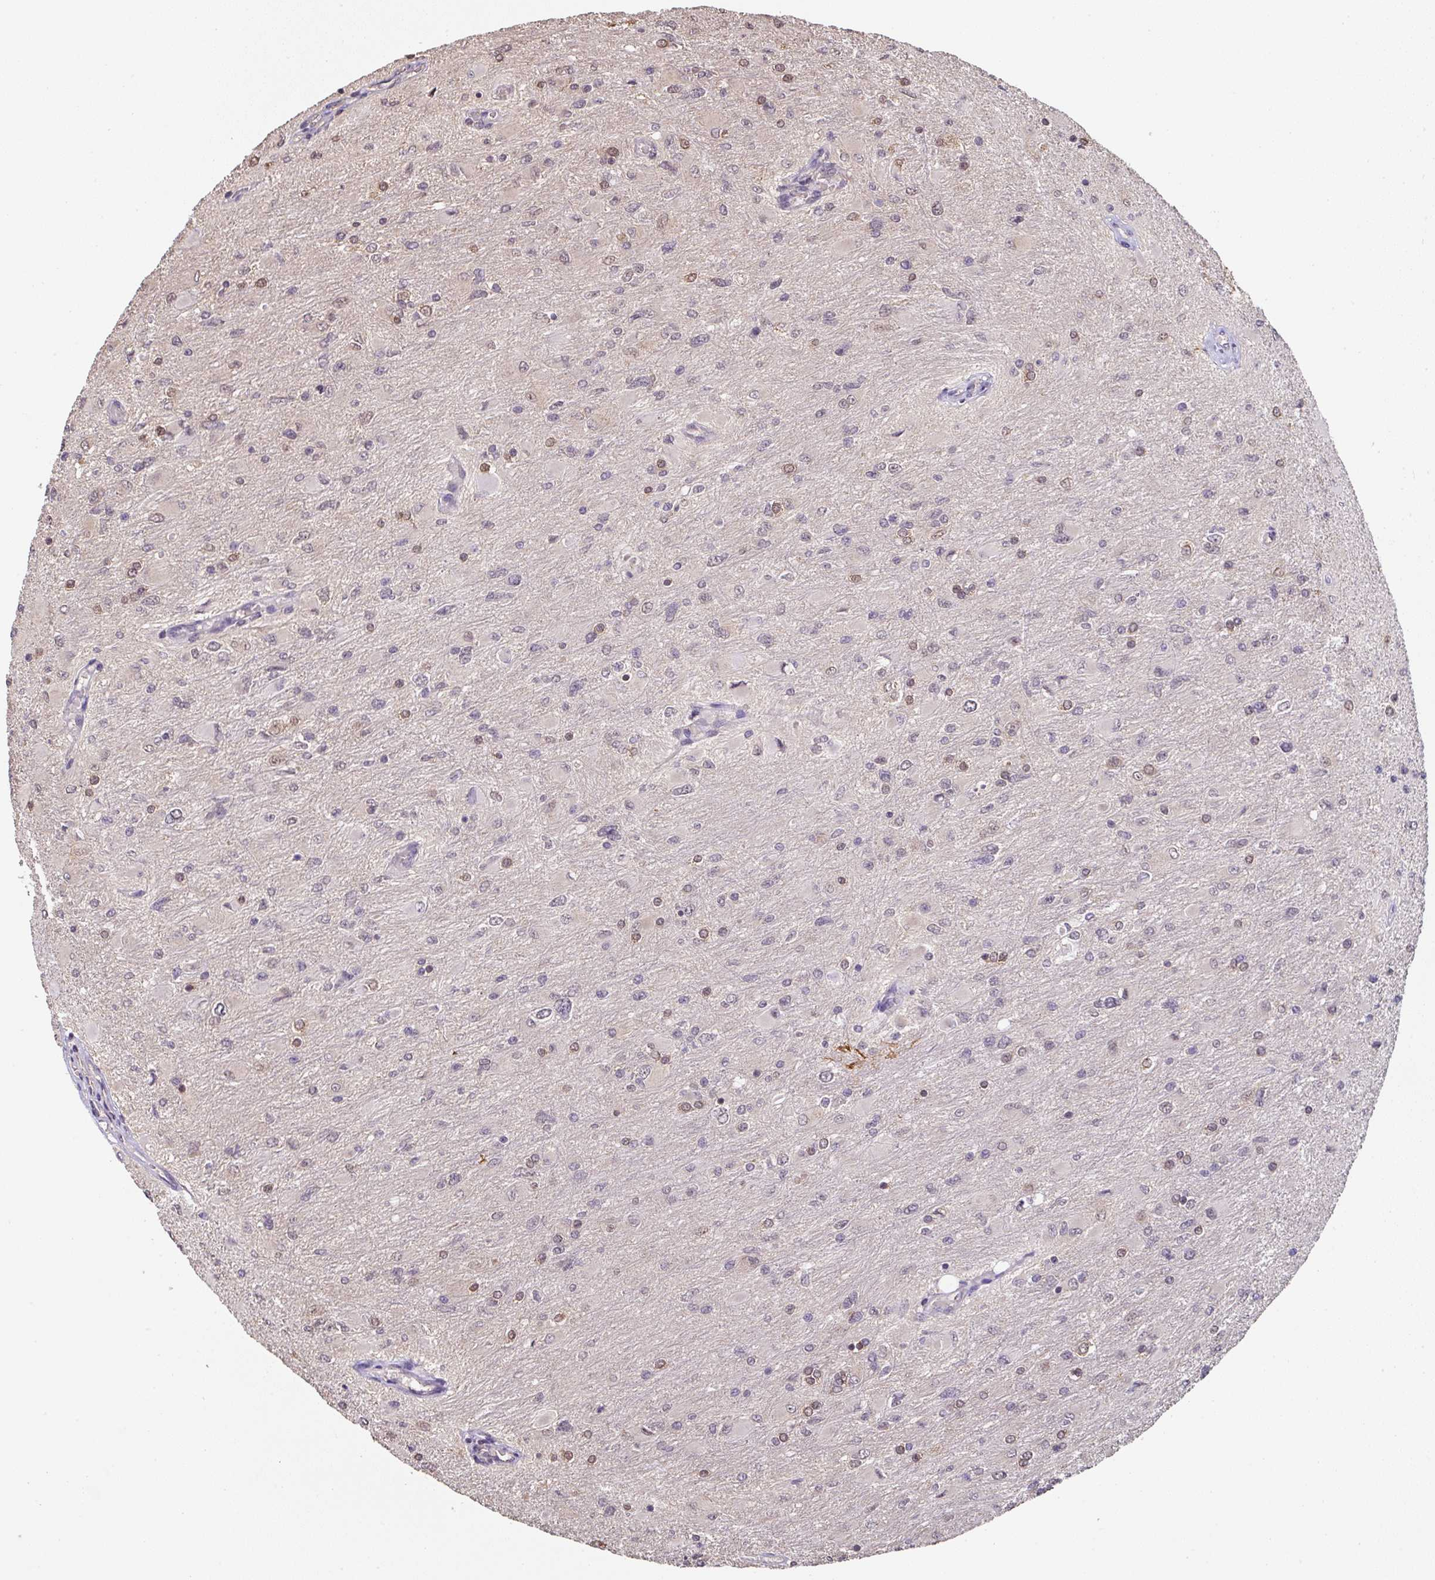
{"staining": {"intensity": "weak", "quantity": "25%-75%", "location": "nuclear"}, "tissue": "glioma", "cell_type": "Tumor cells", "image_type": "cancer", "snomed": [{"axis": "morphology", "description": "Glioma, malignant, High grade"}, {"axis": "topography", "description": "Cerebral cortex"}], "caption": "Malignant glioma (high-grade) stained with a brown dye reveals weak nuclear positive staining in about 25%-75% of tumor cells.", "gene": "ST13", "patient": {"sex": "female", "age": 36}}